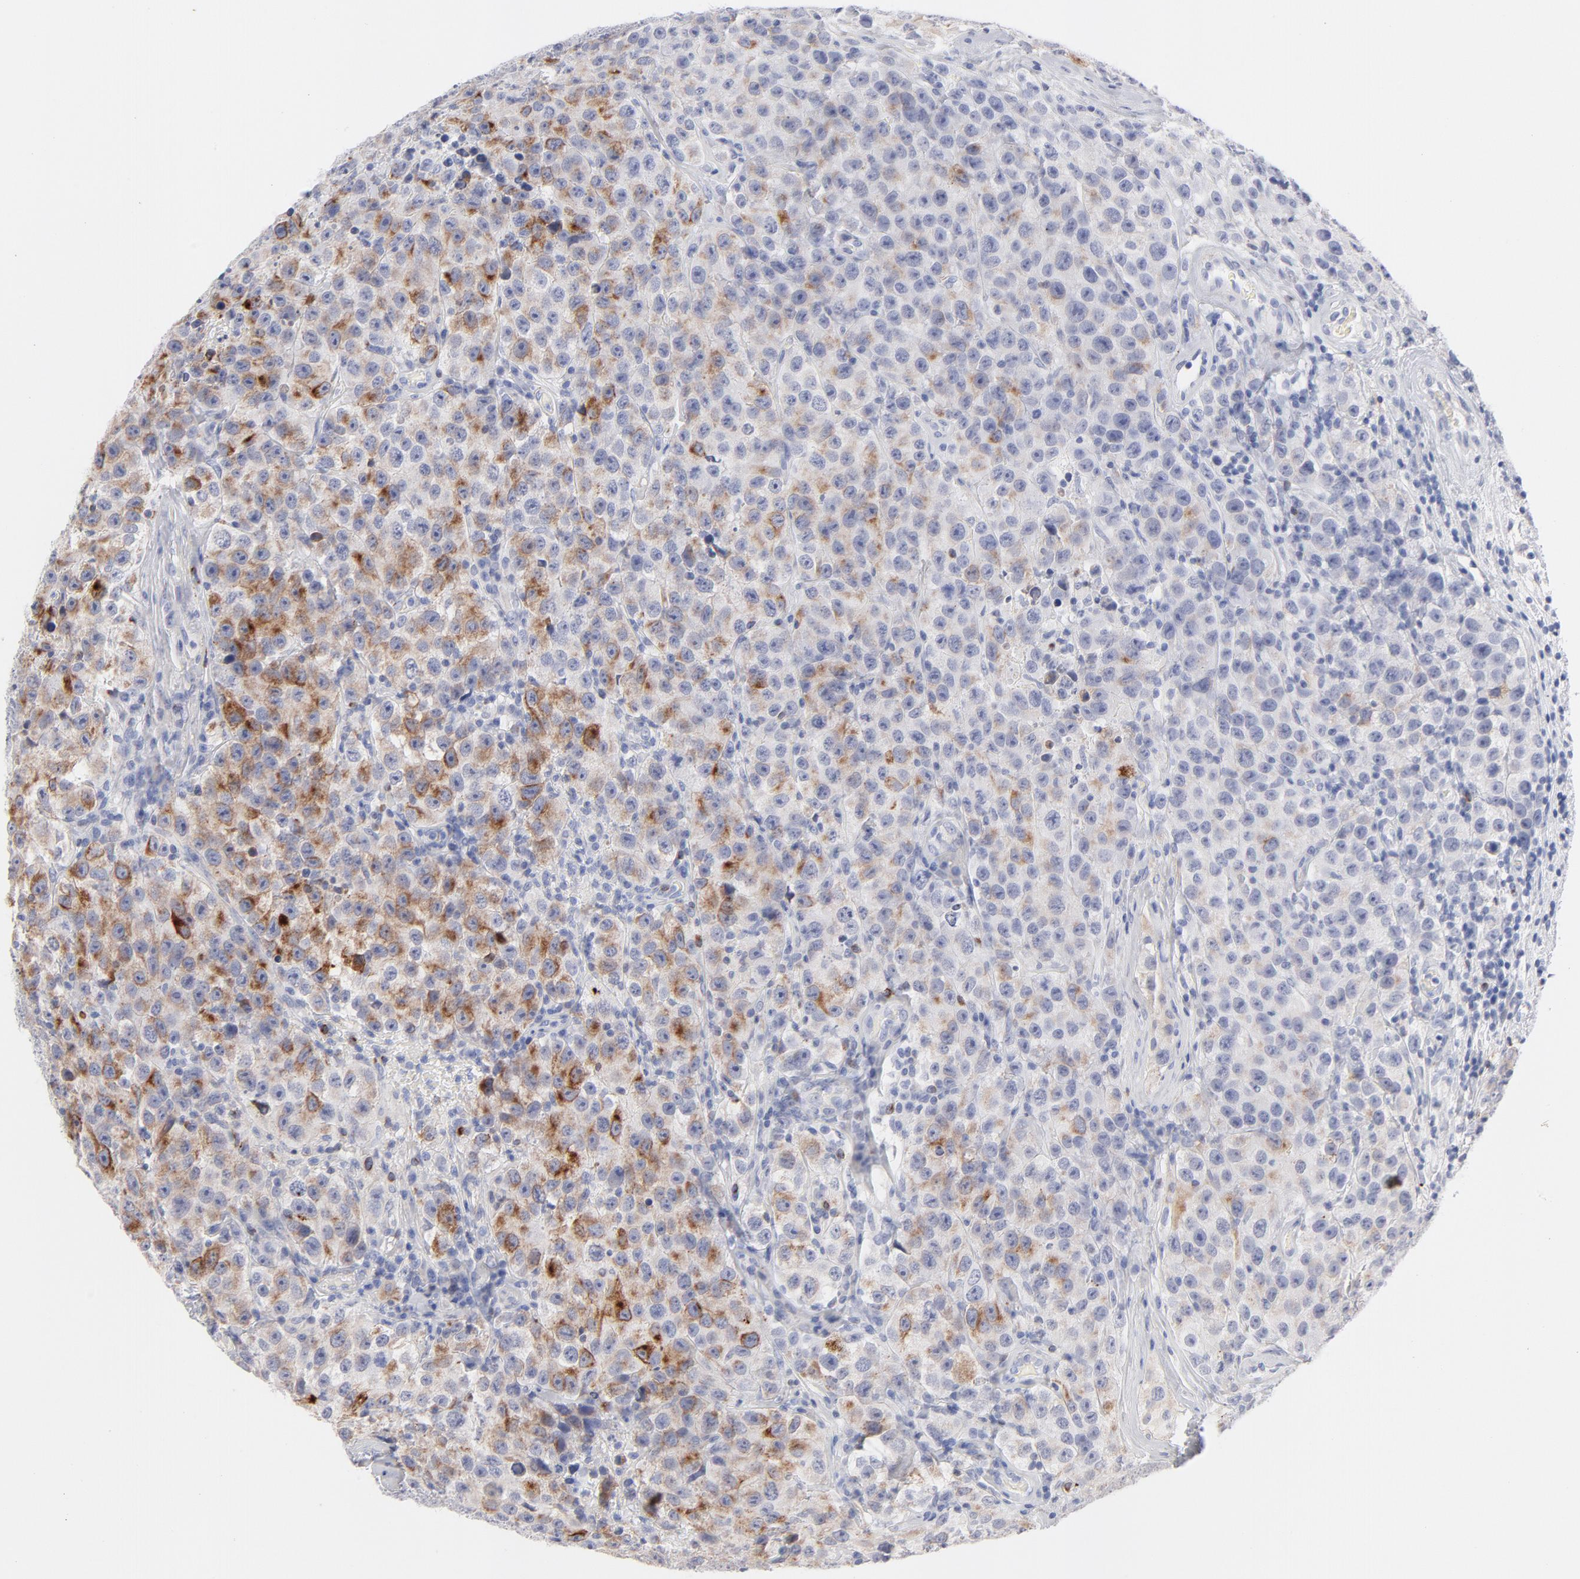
{"staining": {"intensity": "moderate", "quantity": "<25%", "location": "cytoplasmic/membranous"}, "tissue": "testis cancer", "cell_type": "Tumor cells", "image_type": "cancer", "snomed": [{"axis": "morphology", "description": "Seminoma, NOS"}, {"axis": "topography", "description": "Testis"}], "caption": "Immunohistochemistry image of human testis seminoma stained for a protein (brown), which exhibits low levels of moderate cytoplasmic/membranous expression in about <25% of tumor cells.", "gene": "MID1", "patient": {"sex": "male", "age": 52}}